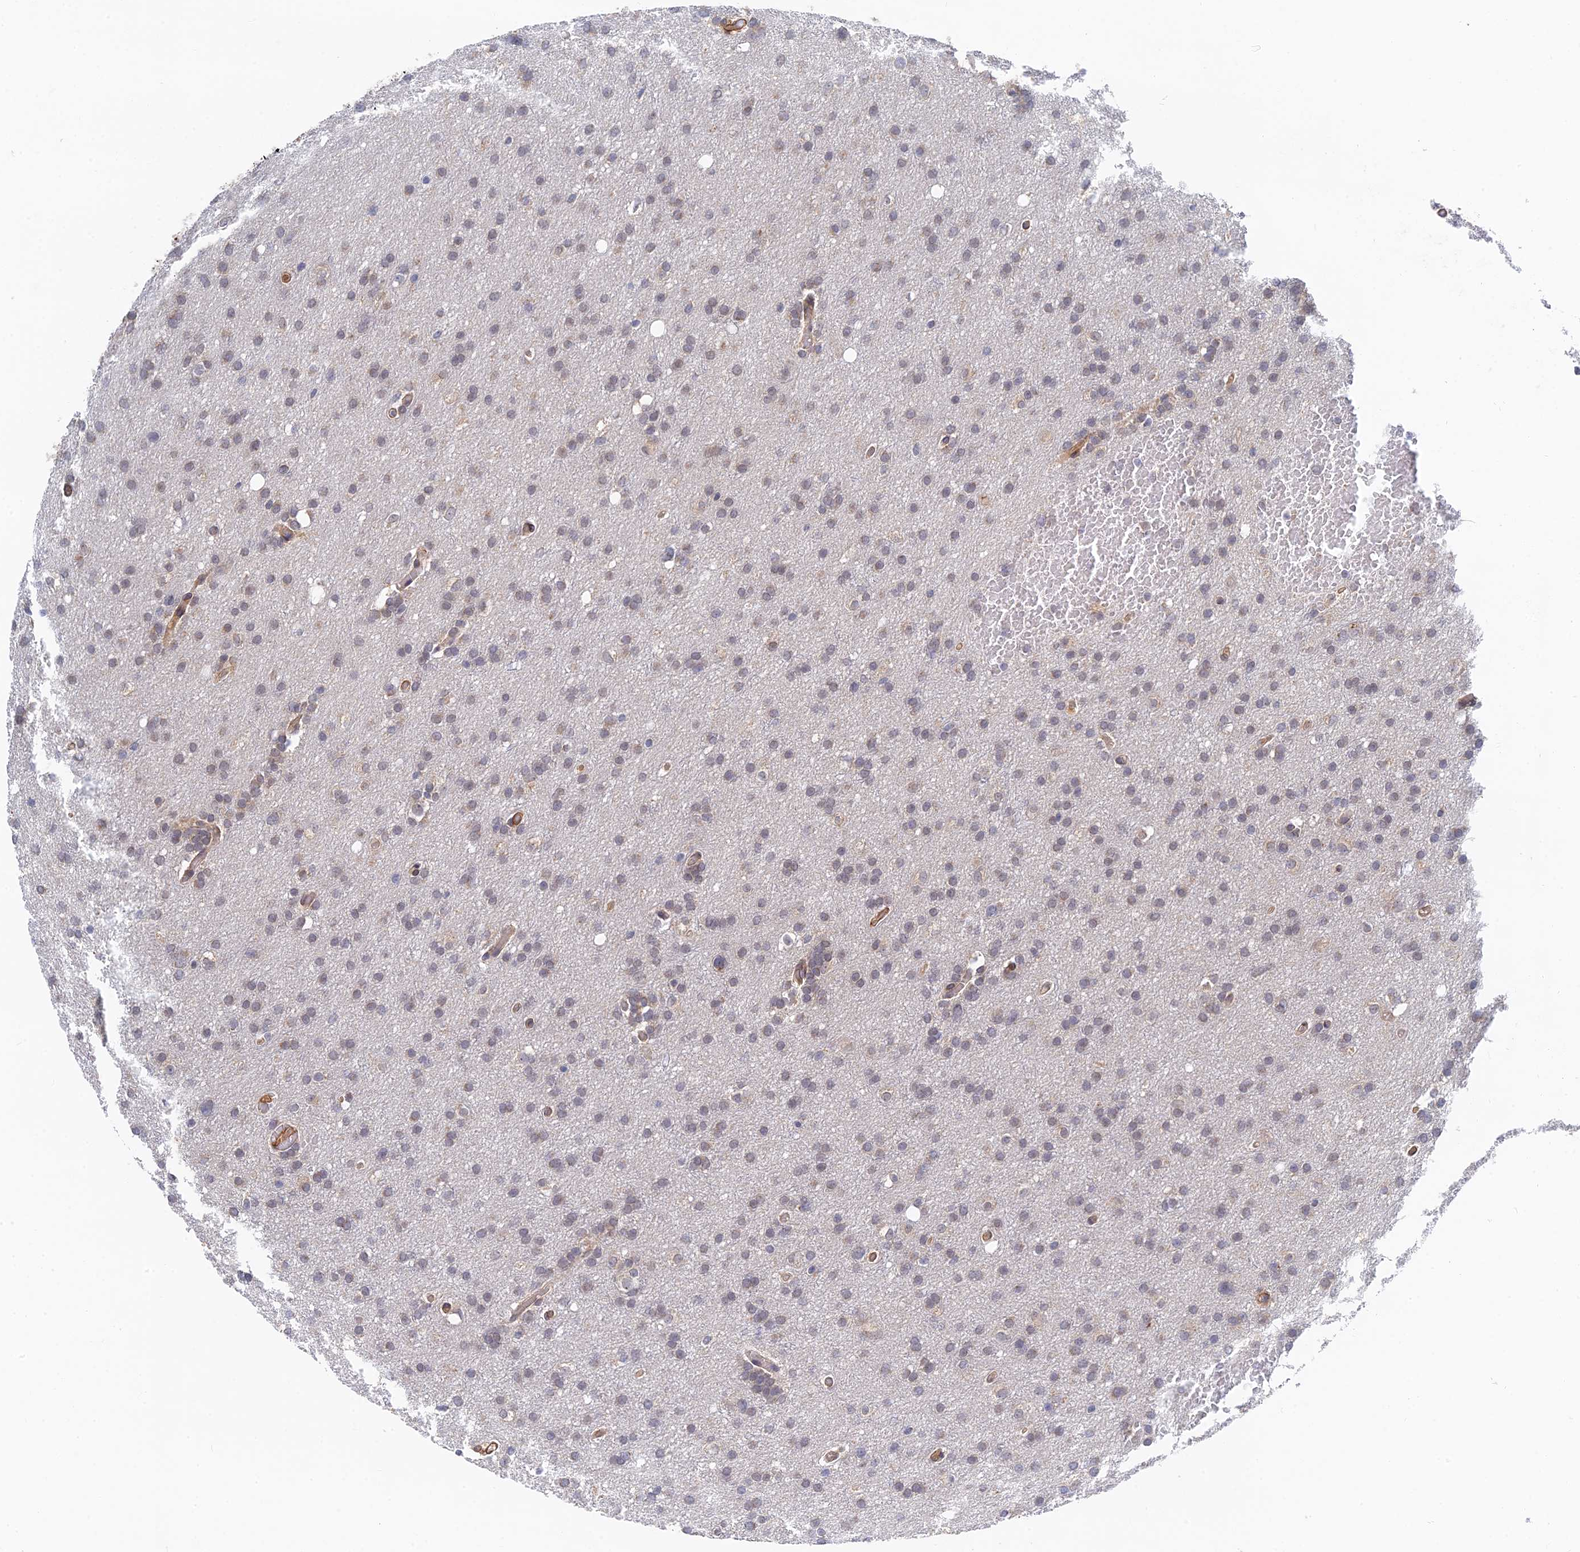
{"staining": {"intensity": "negative", "quantity": "none", "location": "none"}, "tissue": "glioma", "cell_type": "Tumor cells", "image_type": "cancer", "snomed": [{"axis": "morphology", "description": "Glioma, malignant, High grade"}, {"axis": "topography", "description": "Cerebral cortex"}], "caption": "Immunohistochemical staining of high-grade glioma (malignant) reveals no significant positivity in tumor cells. Nuclei are stained in blue.", "gene": "ZNF320", "patient": {"sex": "female", "age": 36}}